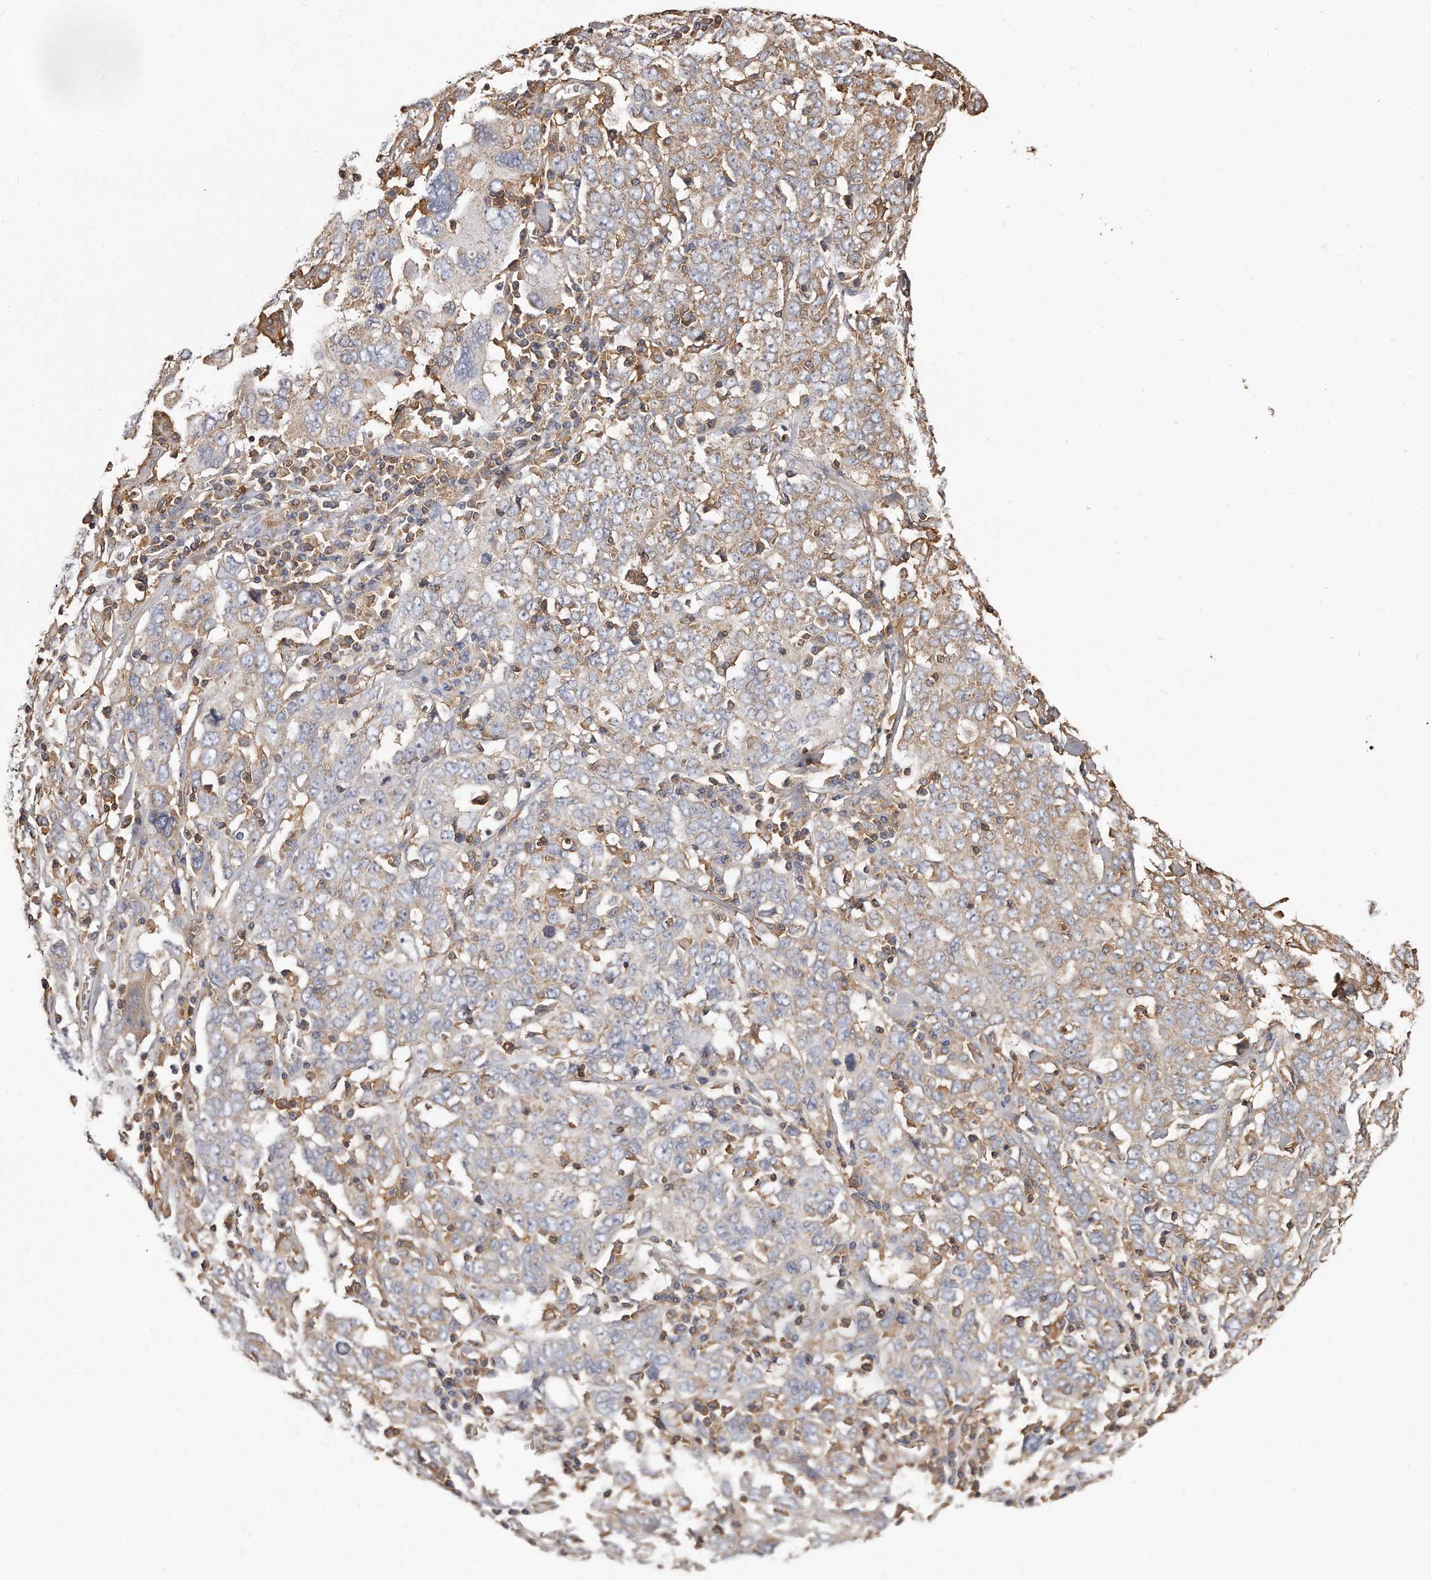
{"staining": {"intensity": "negative", "quantity": "none", "location": "none"}, "tissue": "ovarian cancer", "cell_type": "Tumor cells", "image_type": "cancer", "snomed": [{"axis": "morphology", "description": "Carcinoma, endometroid"}, {"axis": "topography", "description": "Ovary"}], "caption": "Immunohistochemistry (IHC) of ovarian endometroid carcinoma displays no staining in tumor cells.", "gene": "CAP1", "patient": {"sex": "female", "age": 62}}